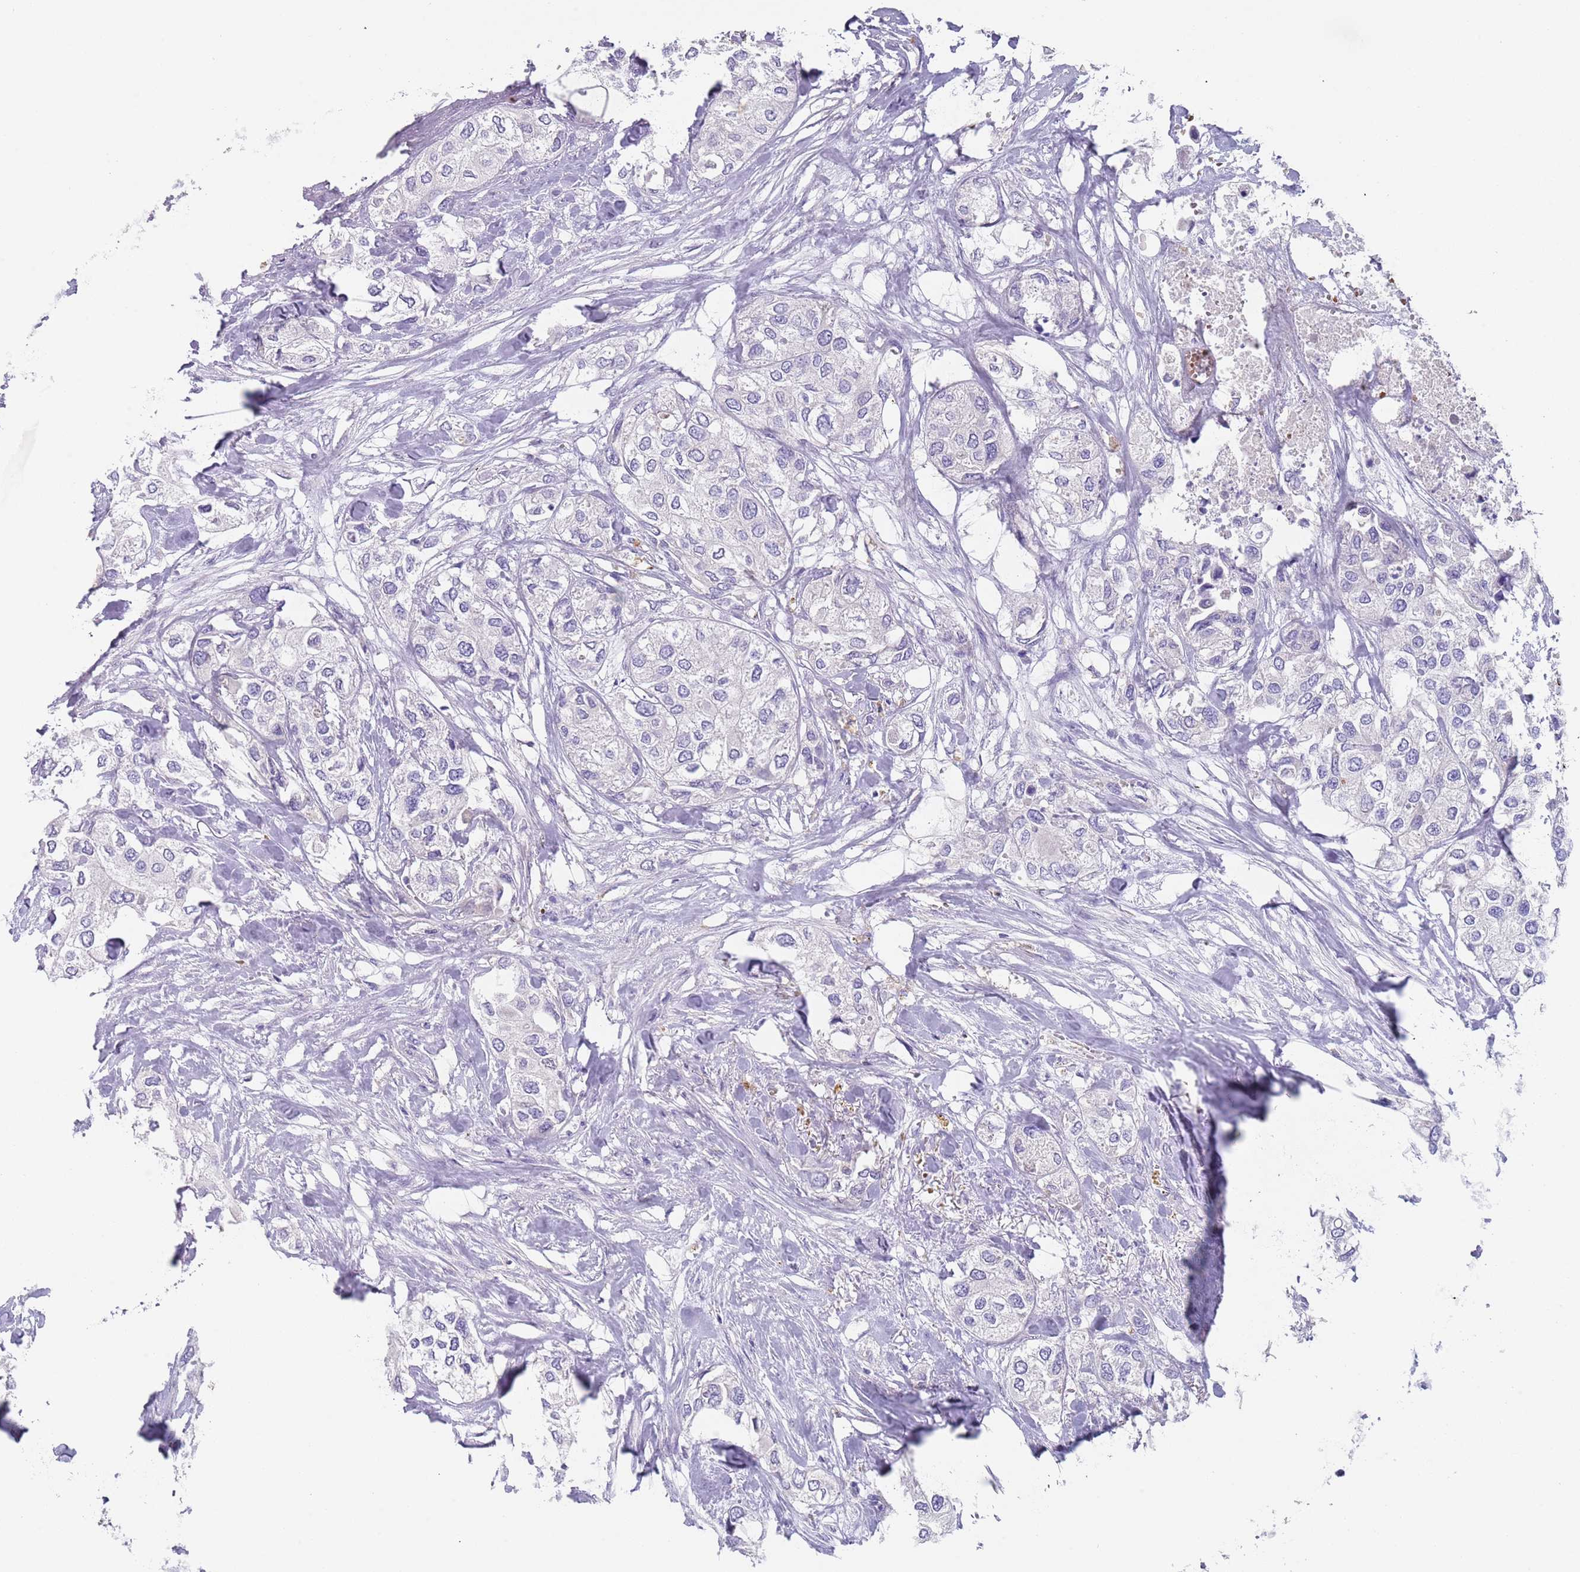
{"staining": {"intensity": "negative", "quantity": "none", "location": "none"}, "tissue": "urothelial cancer", "cell_type": "Tumor cells", "image_type": "cancer", "snomed": [{"axis": "morphology", "description": "Urothelial carcinoma, High grade"}, {"axis": "topography", "description": "Urinary bladder"}], "caption": "Urothelial cancer was stained to show a protein in brown. There is no significant staining in tumor cells.", "gene": "TMEM251", "patient": {"sex": "male", "age": 64}}